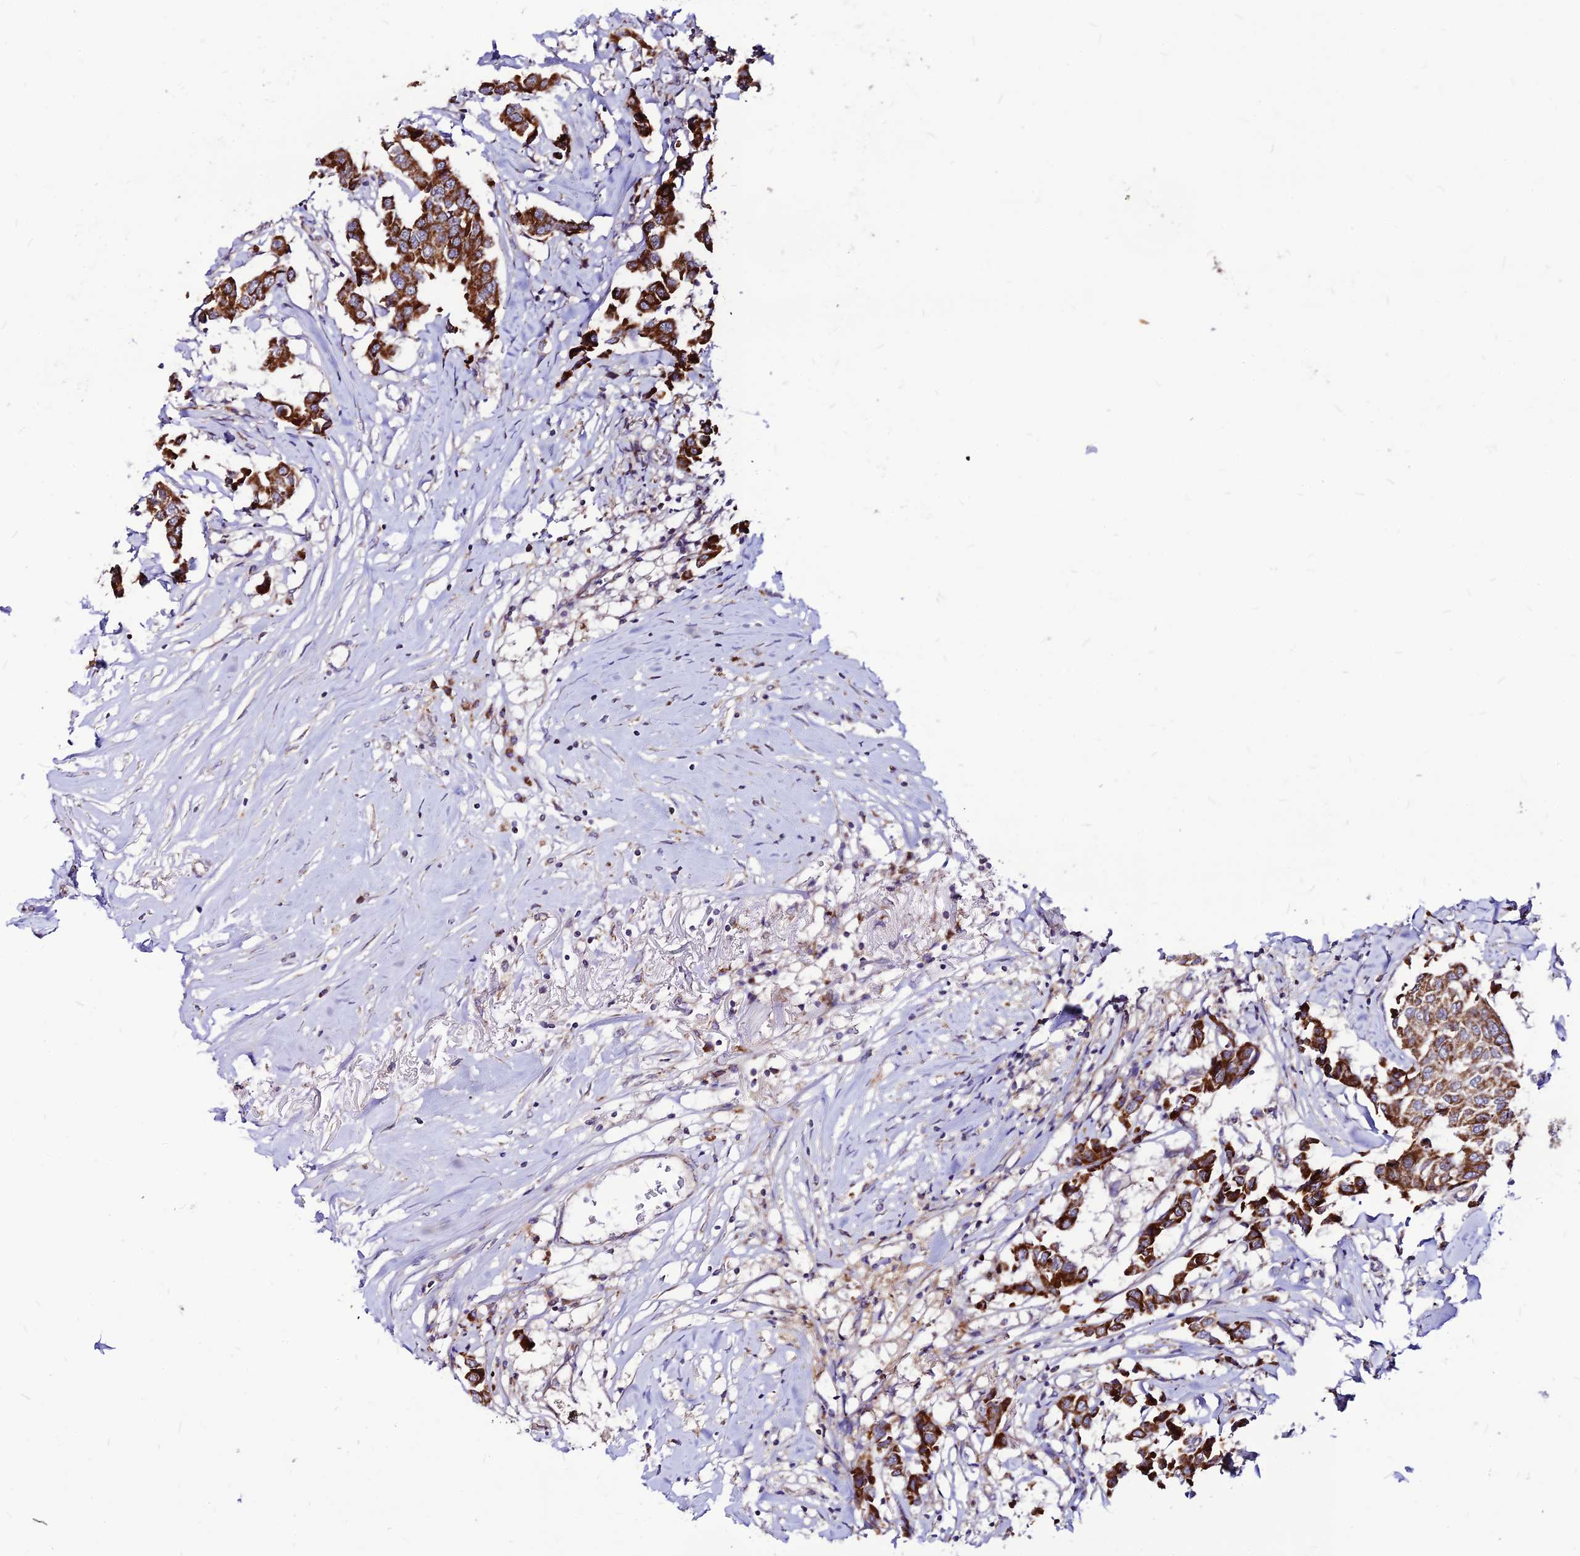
{"staining": {"intensity": "strong", "quantity": ">75%", "location": "cytoplasmic/membranous"}, "tissue": "breast cancer", "cell_type": "Tumor cells", "image_type": "cancer", "snomed": [{"axis": "morphology", "description": "Duct carcinoma"}, {"axis": "topography", "description": "Breast"}], "caption": "Intraductal carcinoma (breast) was stained to show a protein in brown. There is high levels of strong cytoplasmic/membranous staining in approximately >75% of tumor cells. The staining was performed using DAB, with brown indicating positive protein expression. Nuclei are stained blue with hematoxylin.", "gene": "ECI1", "patient": {"sex": "female", "age": 80}}